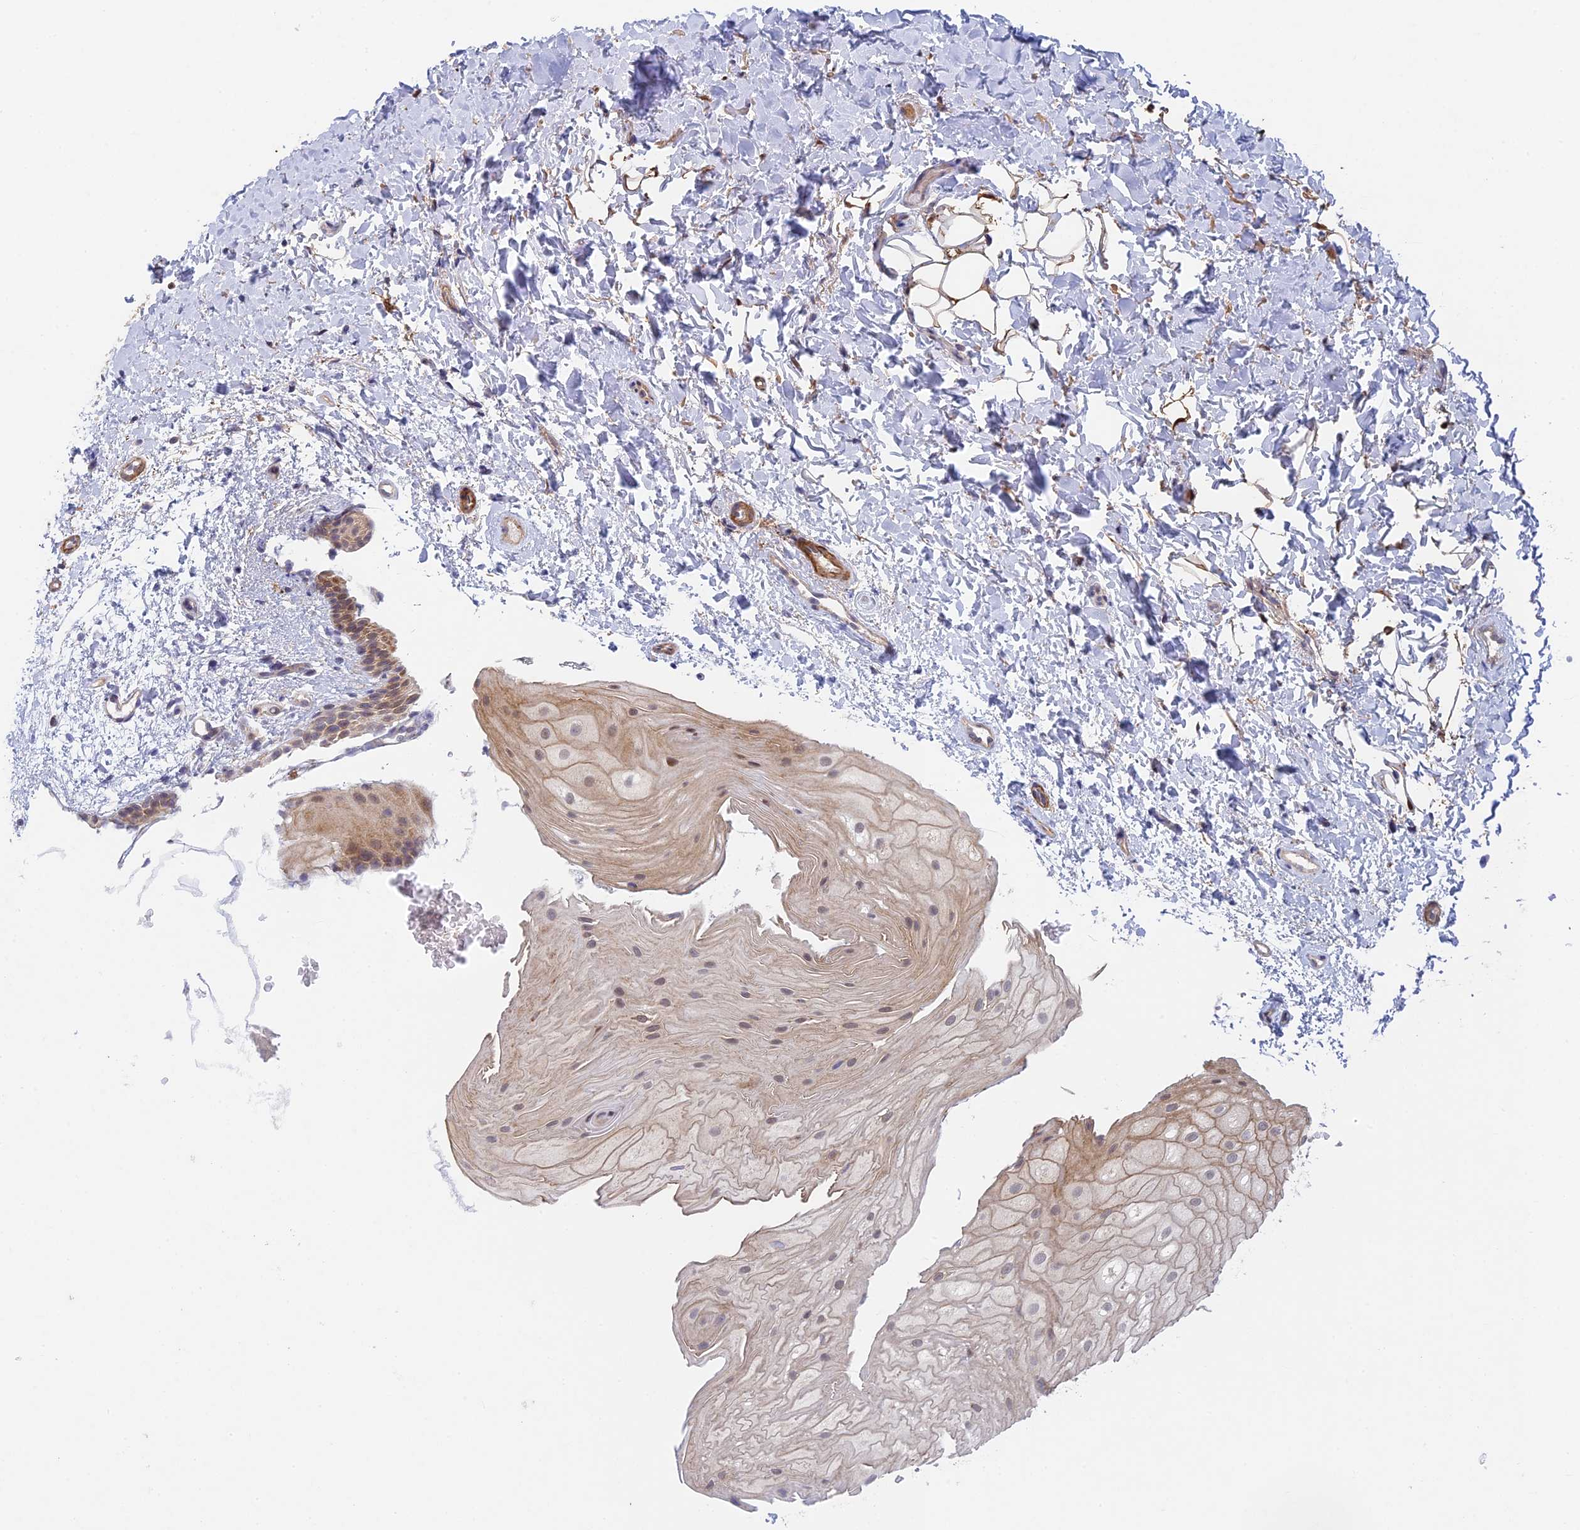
{"staining": {"intensity": "moderate", "quantity": ">75%", "location": "cytoplasmic/membranous"}, "tissue": "oral mucosa", "cell_type": "Squamous epithelial cells", "image_type": "normal", "snomed": [{"axis": "morphology", "description": "Normal tissue, NOS"}, {"axis": "topography", "description": "Oral tissue"}], "caption": "The image exhibits immunohistochemical staining of benign oral mucosa. There is moderate cytoplasmic/membranous positivity is seen in about >75% of squamous epithelial cells.", "gene": "INCA1", "patient": {"sex": "female", "age": 54}}